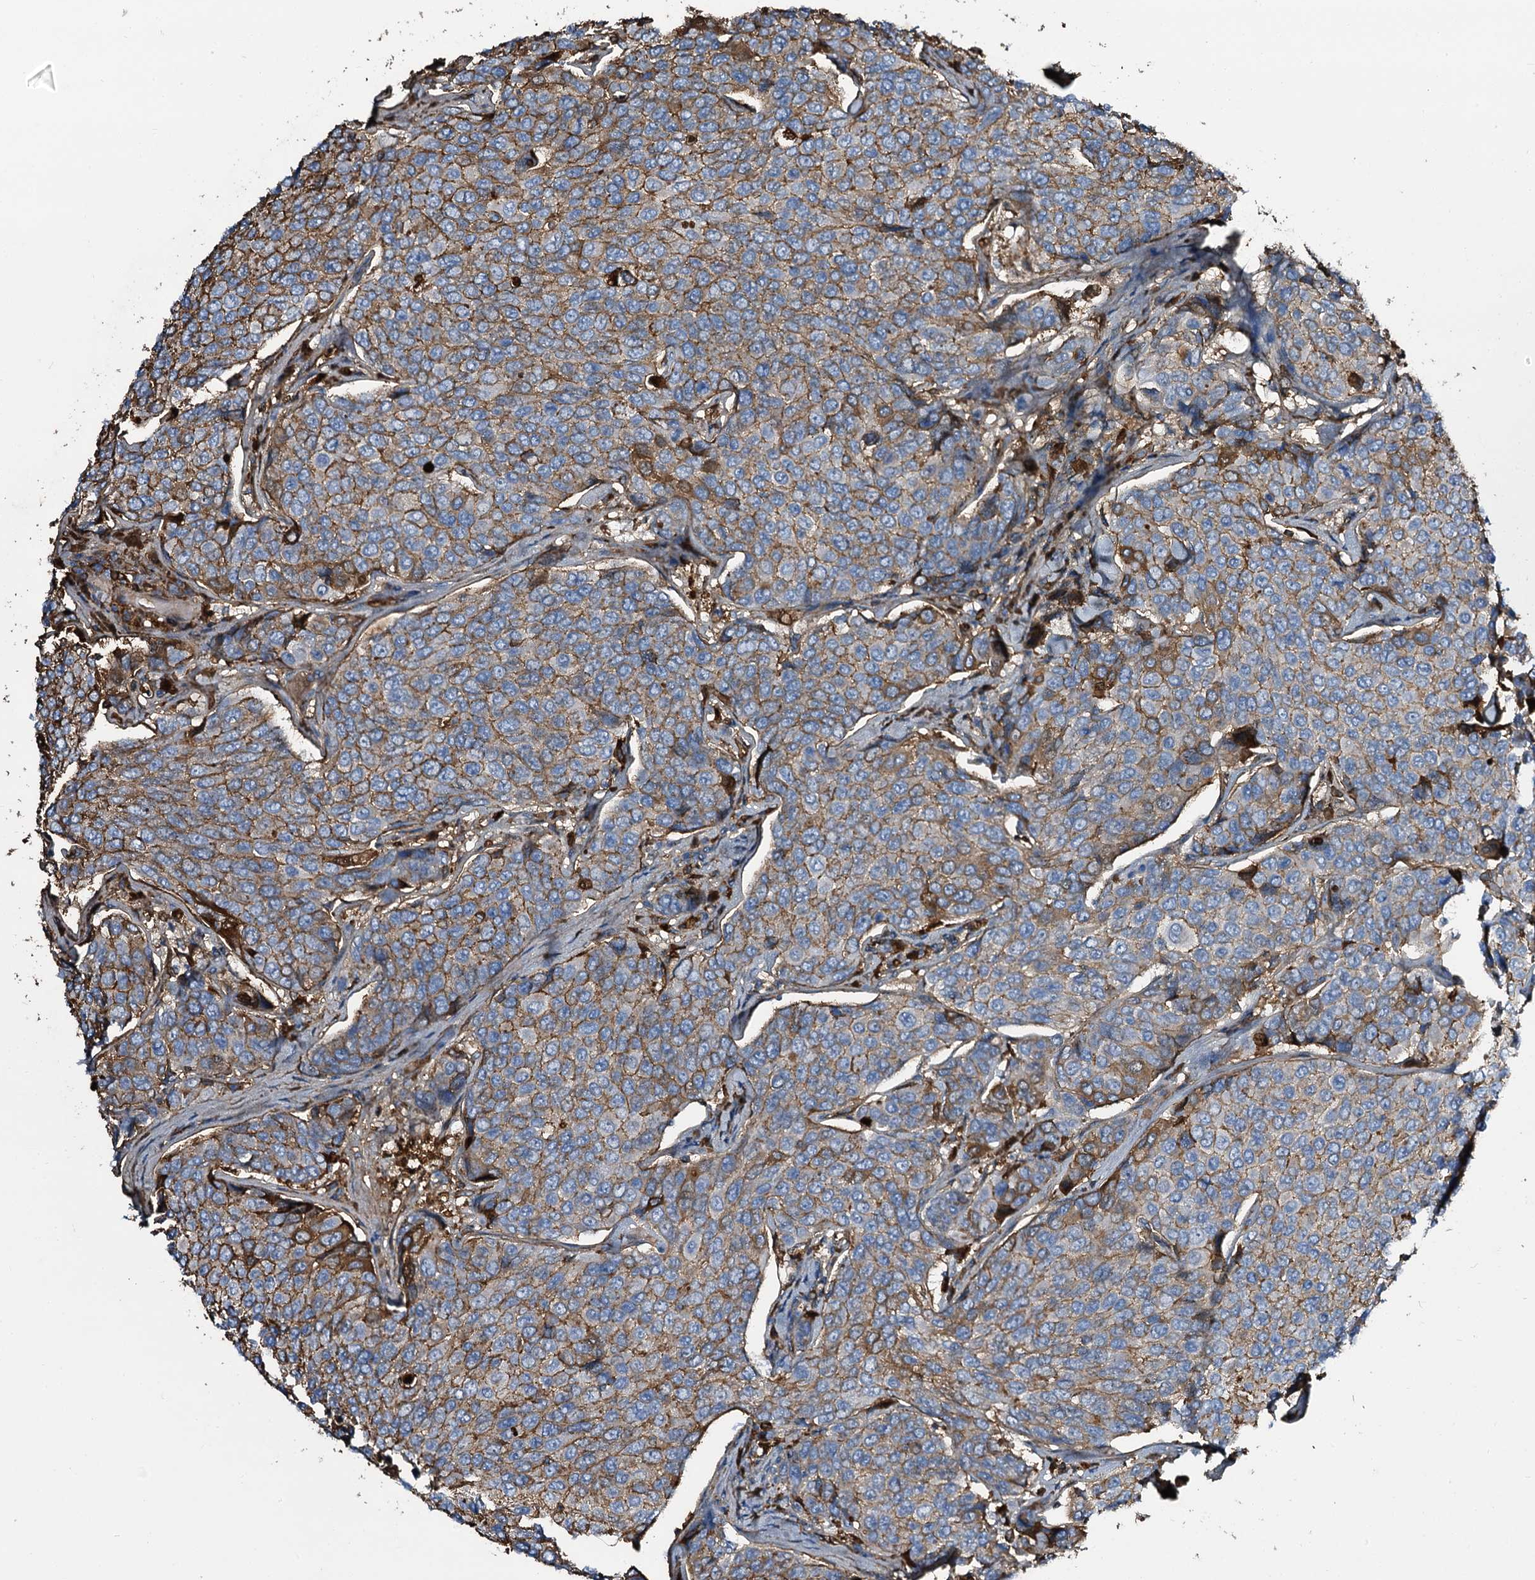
{"staining": {"intensity": "moderate", "quantity": ">75%", "location": "cytoplasmic/membranous"}, "tissue": "breast cancer", "cell_type": "Tumor cells", "image_type": "cancer", "snomed": [{"axis": "morphology", "description": "Duct carcinoma"}, {"axis": "topography", "description": "Breast"}], "caption": "High-magnification brightfield microscopy of breast intraductal carcinoma stained with DAB (brown) and counterstained with hematoxylin (blue). tumor cells exhibit moderate cytoplasmic/membranous positivity is appreciated in approximately>75% of cells. (Stains: DAB (3,3'-diaminobenzidine) in brown, nuclei in blue, Microscopy: brightfield microscopy at high magnification).", "gene": "EDN1", "patient": {"sex": "female", "age": 55}}